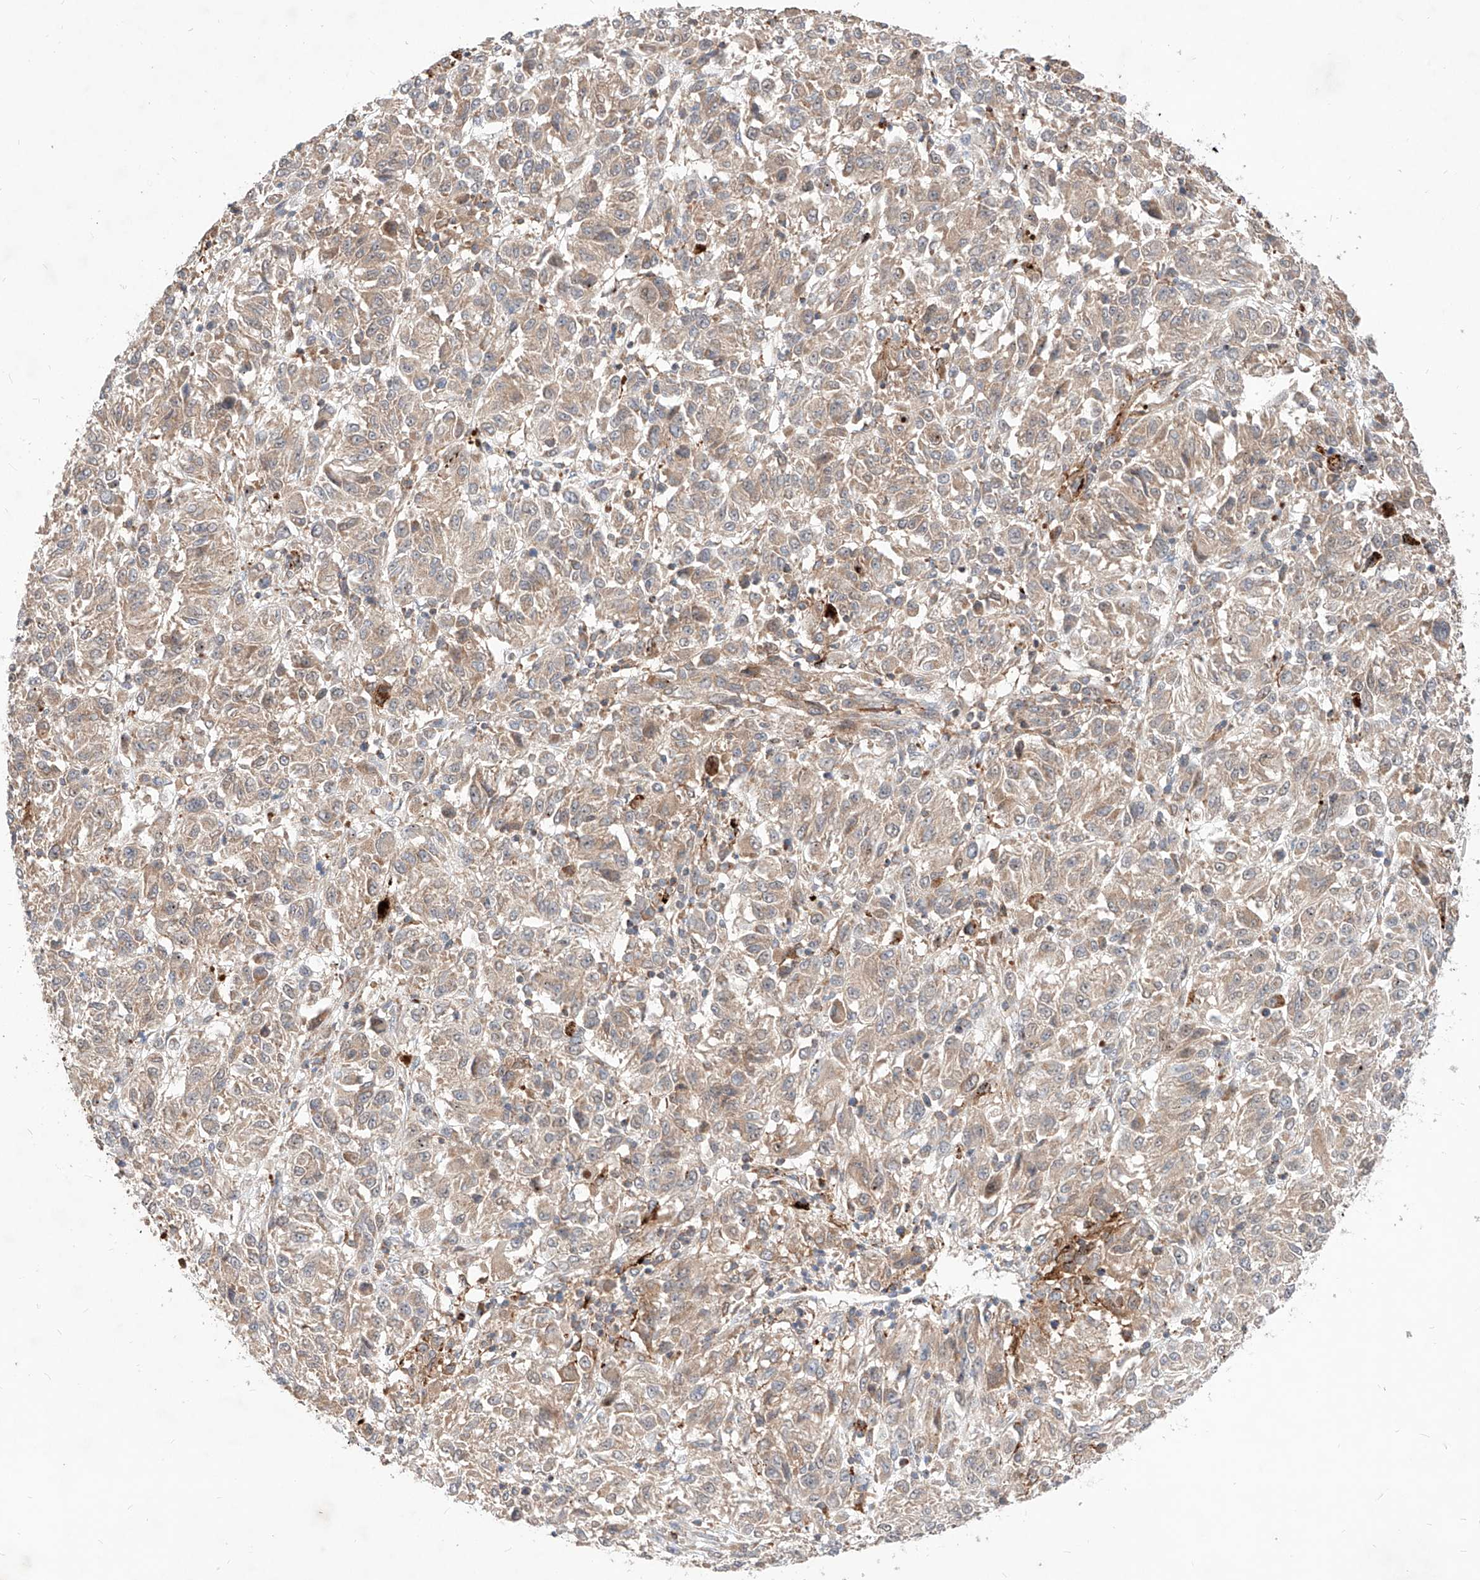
{"staining": {"intensity": "weak", "quantity": ">75%", "location": "cytoplasmic/membranous"}, "tissue": "melanoma", "cell_type": "Tumor cells", "image_type": "cancer", "snomed": [{"axis": "morphology", "description": "Malignant melanoma, Metastatic site"}, {"axis": "topography", "description": "Lung"}], "caption": "Malignant melanoma (metastatic site) tissue reveals weak cytoplasmic/membranous positivity in approximately >75% of tumor cells, visualized by immunohistochemistry.", "gene": "TSNAX", "patient": {"sex": "male", "age": 64}}